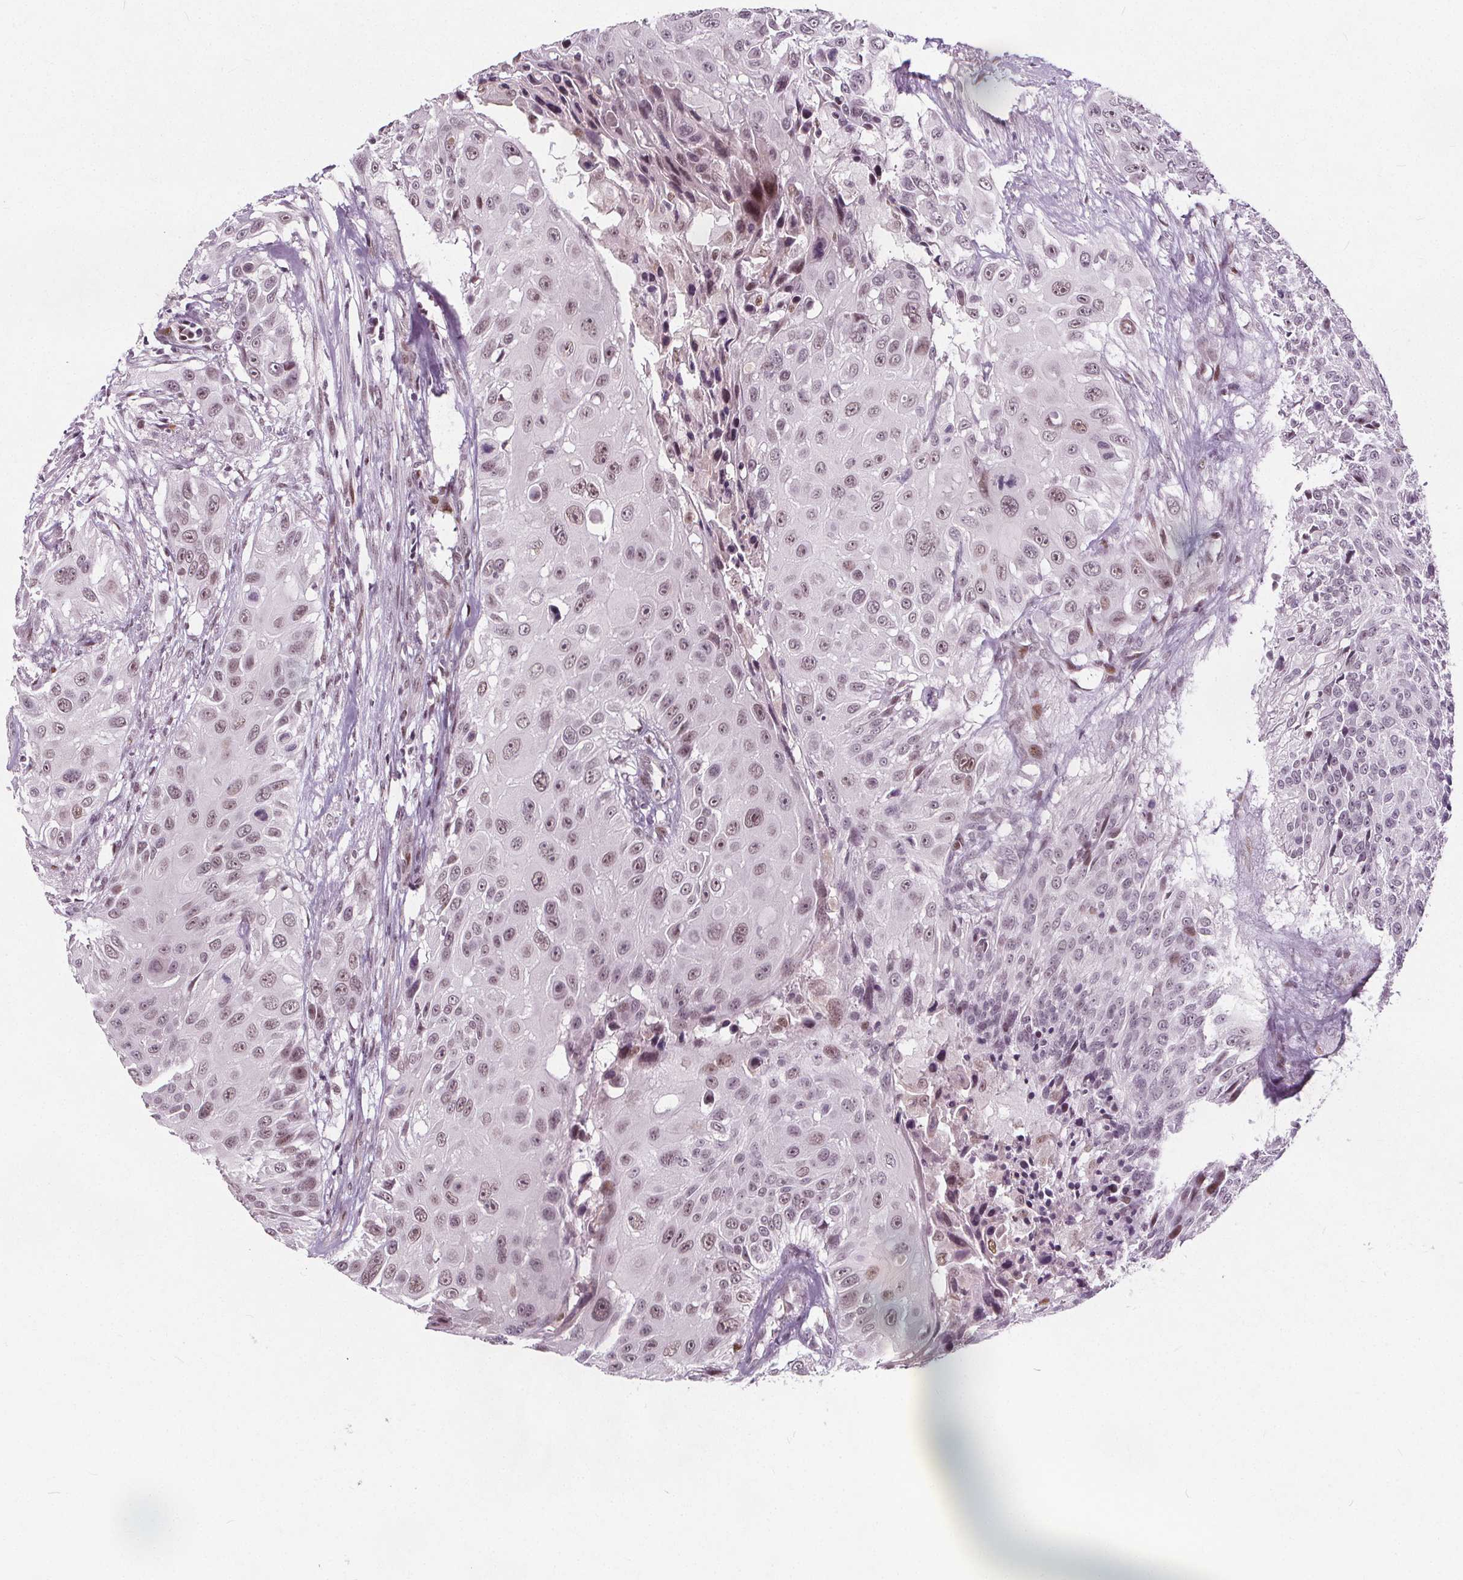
{"staining": {"intensity": "moderate", "quantity": "25%-75%", "location": "nuclear"}, "tissue": "urothelial cancer", "cell_type": "Tumor cells", "image_type": "cancer", "snomed": [{"axis": "morphology", "description": "Urothelial carcinoma, NOS"}, {"axis": "topography", "description": "Urinary bladder"}], "caption": "This is a photomicrograph of IHC staining of urothelial cancer, which shows moderate expression in the nuclear of tumor cells.", "gene": "TAF6L", "patient": {"sex": "male", "age": 55}}